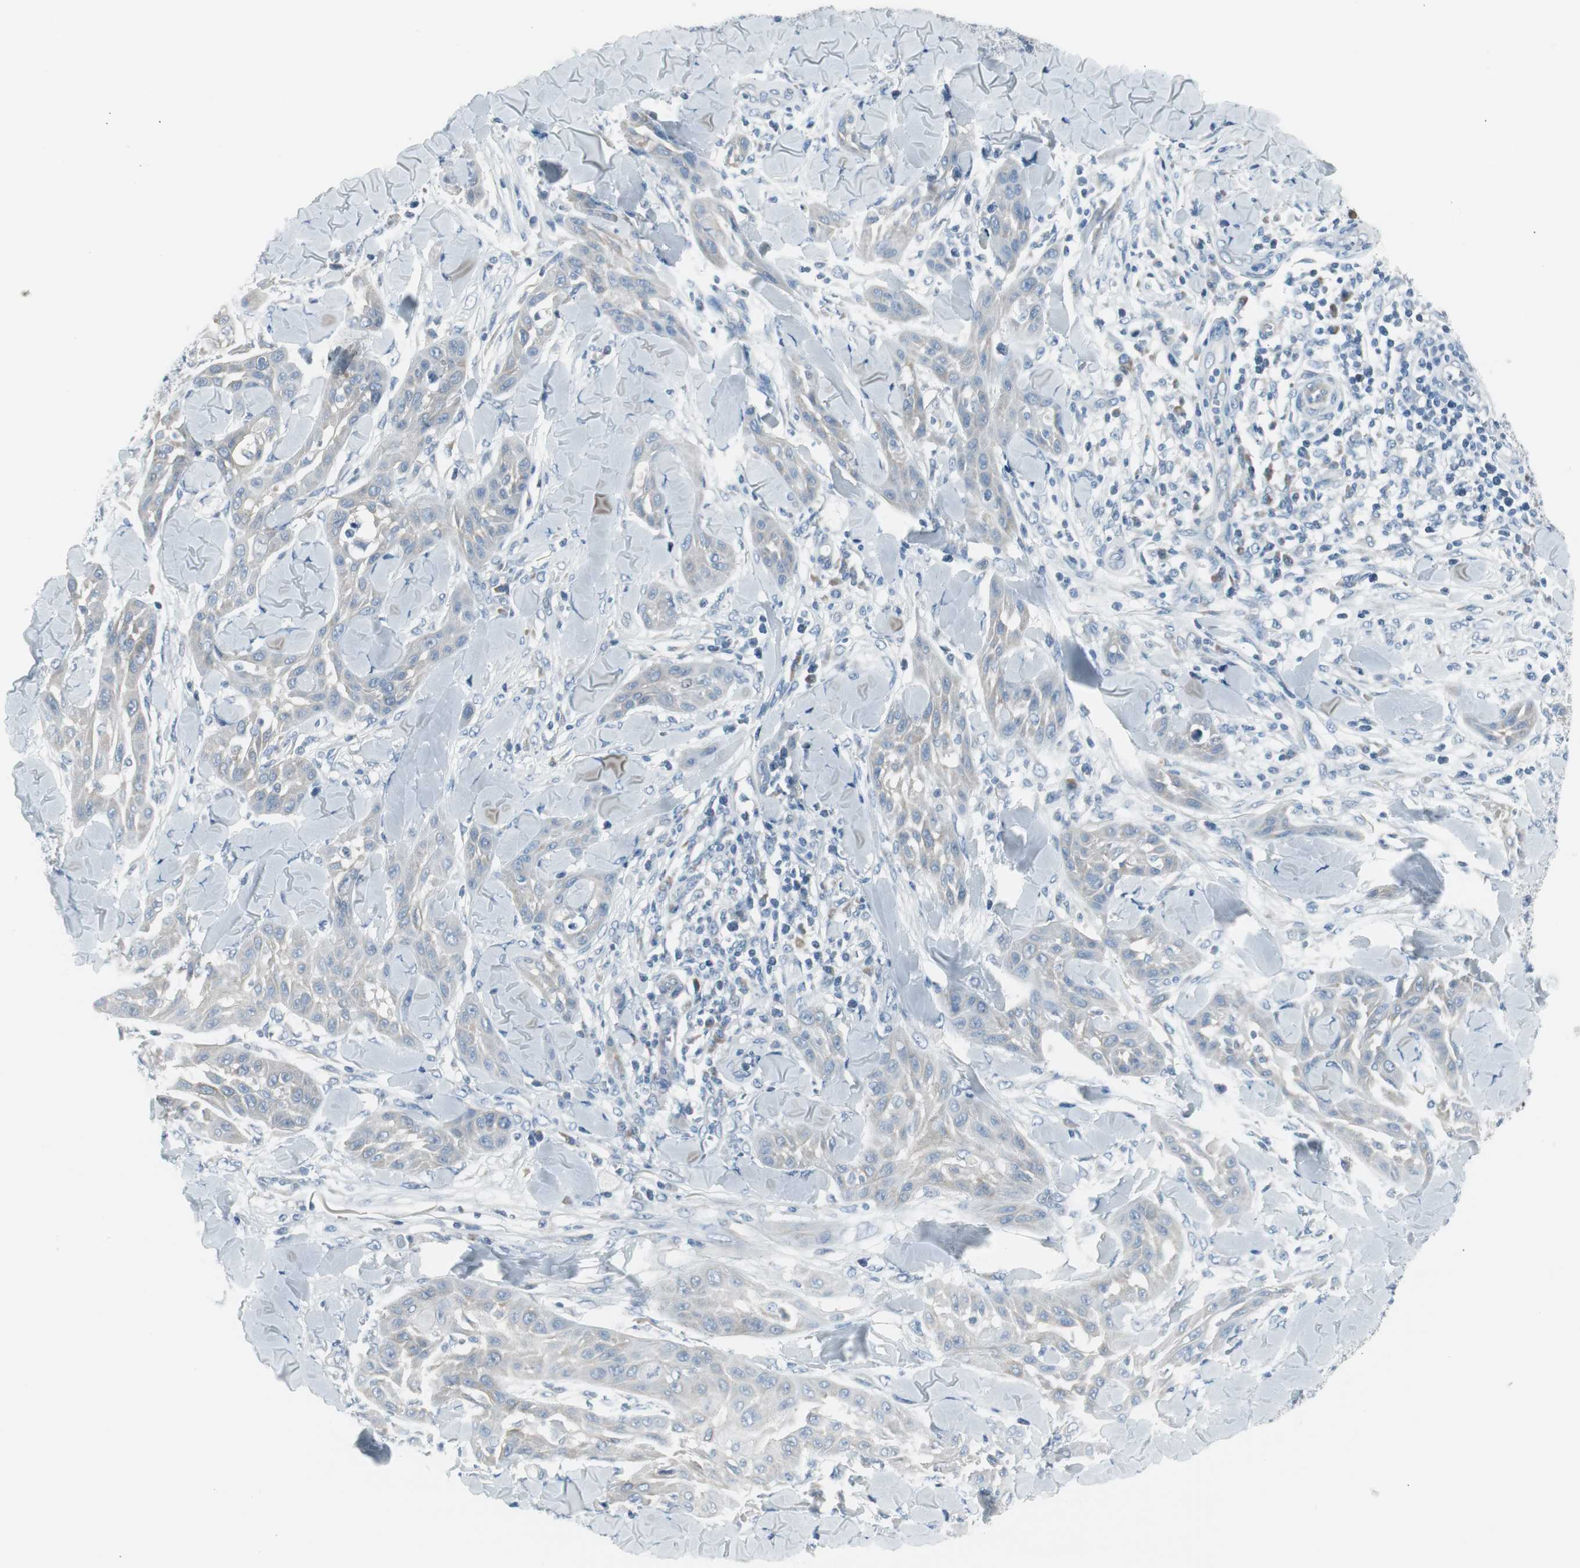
{"staining": {"intensity": "negative", "quantity": "none", "location": "none"}, "tissue": "skin cancer", "cell_type": "Tumor cells", "image_type": "cancer", "snomed": [{"axis": "morphology", "description": "Squamous cell carcinoma, NOS"}, {"axis": "topography", "description": "Skin"}], "caption": "A high-resolution image shows IHC staining of squamous cell carcinoma (skin), which displays no significant positivity in tumor cells.", "gene": "AGR2", "patient": {"sex": "male", "age": 24}}